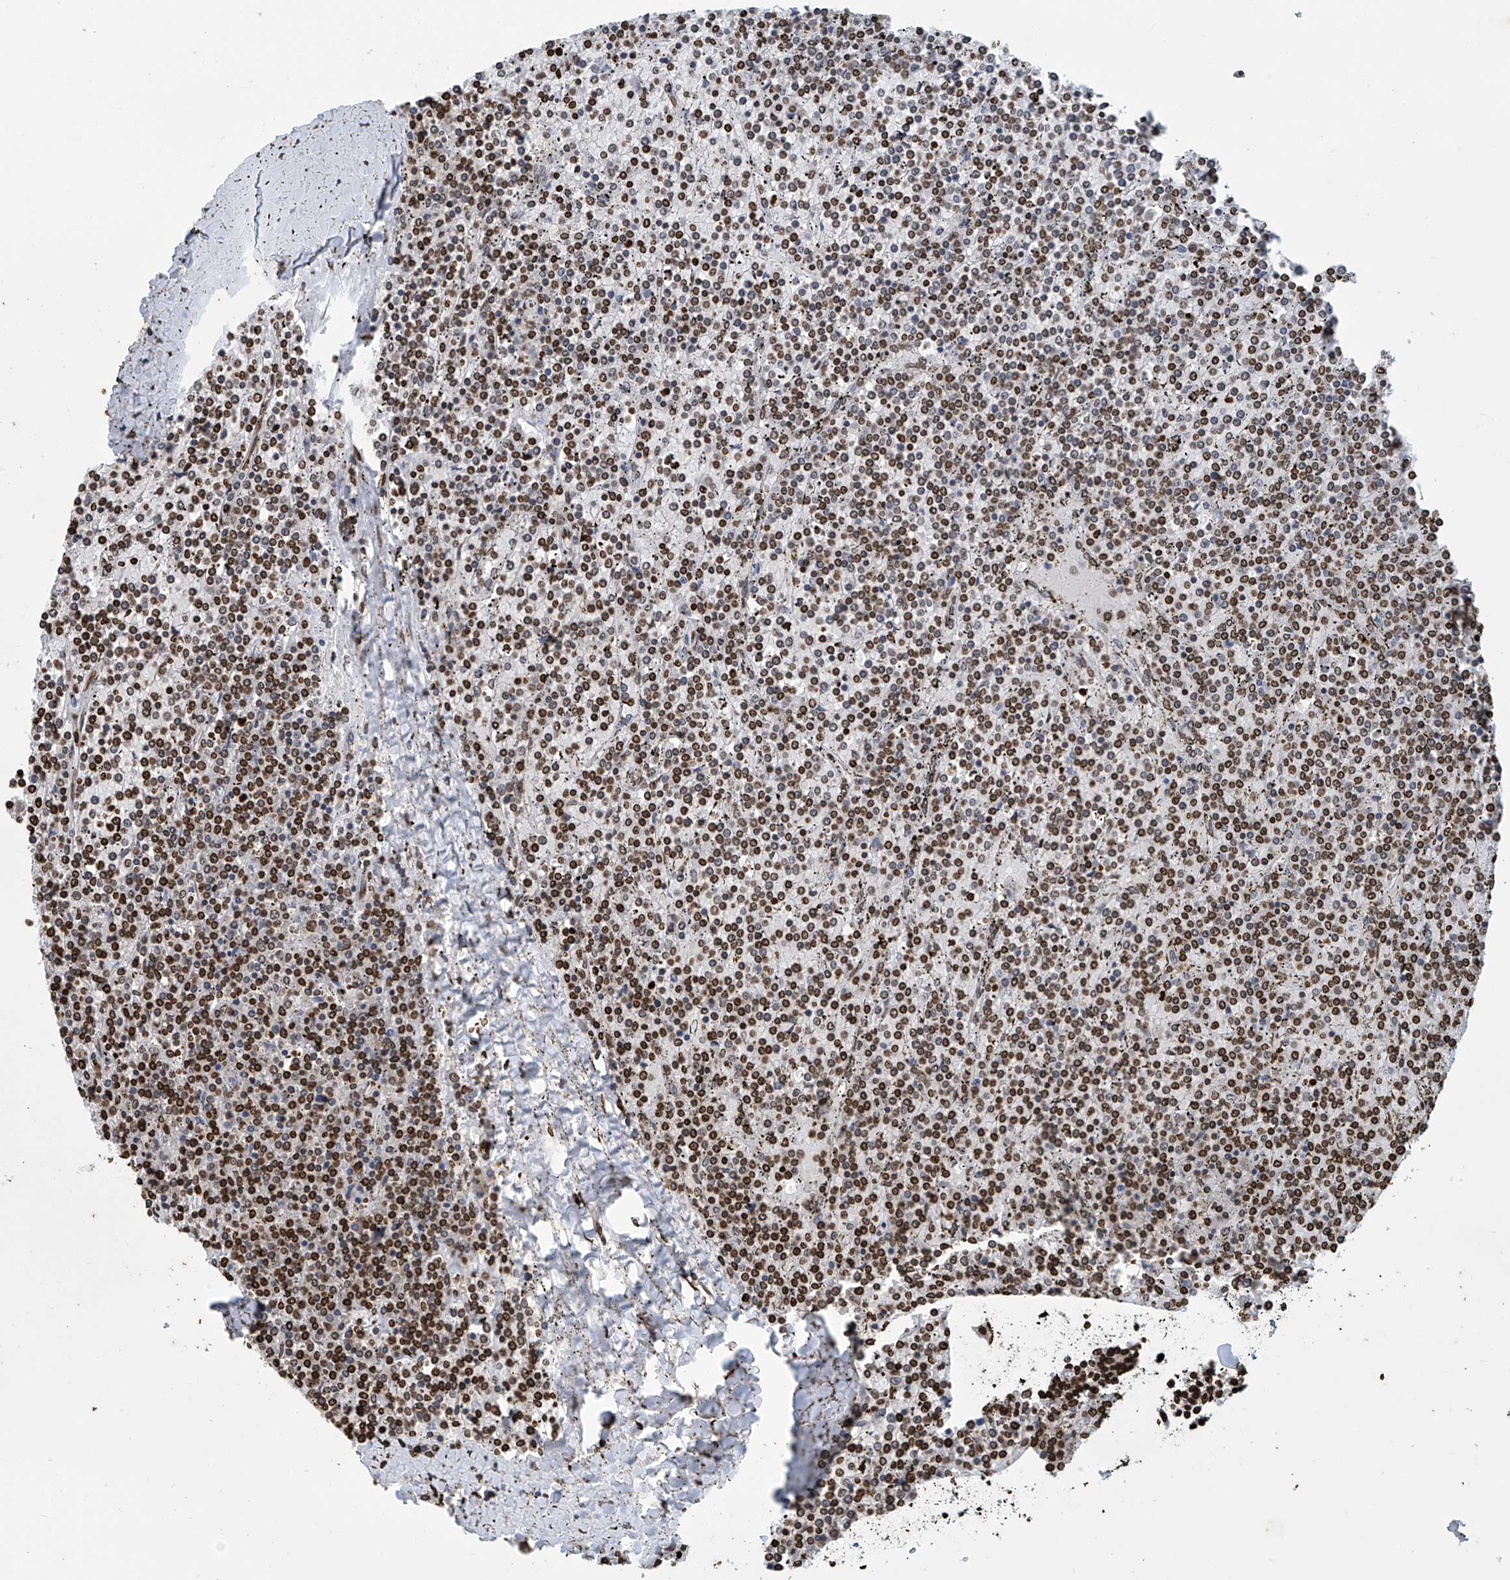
{"staining": {"intensity": "moderate", "quantity": ">75%", "location": "nuclear"}, "tissue": "lymphoma", "cell_type": "Tumor cells", "image_type": "cancer", "snomed": [{"axis": "morphology", "description": "Malignant lymphoma, non-Hodgkin's type, Low grade"}, {"axis": "topography", "description": "Spleen"}], "caption": "High-magnification brightfield microscopy of malignant lymphoma, non-Hodgkin's type (low-grade) stained with DAB (brown) and counterstained with hematoxylin (blue). tumor cells exhibit moderate nuclear expression is appreciated in about>75% of cells. (IHC, brightfield microscopy, high magnification).", "gene": "DPPA2", "patient": {"sex": "female", "age": 19}}